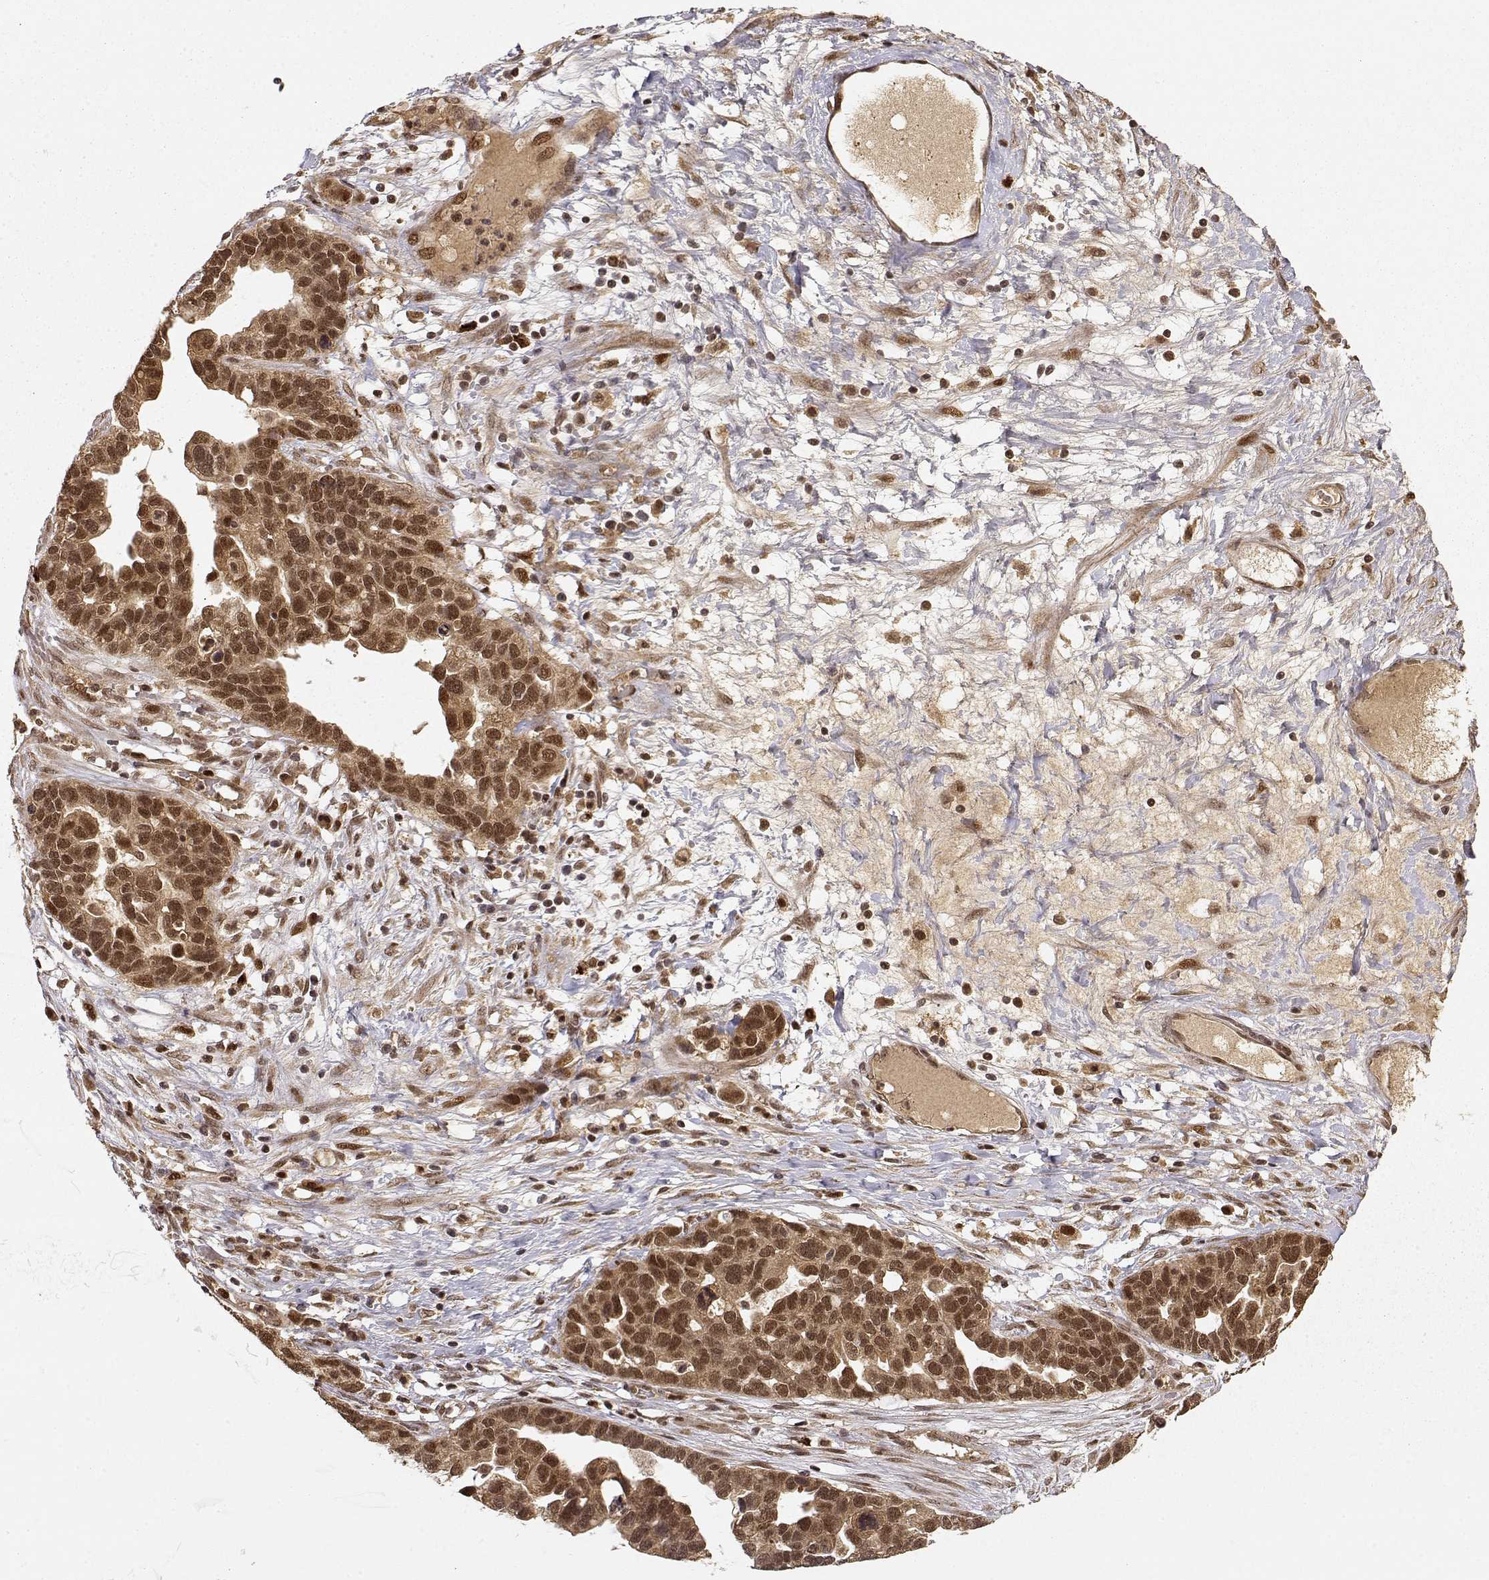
{"staining": {"intensity": "strong", "quantity": ">75%", "location": "cytoplasmic/membranous,nuclear"}, "tissue": "ovarian cancer", "cell_type": "Tumor cells", "image_type": "cancer", "snomed": [{"axis": "morphology", "description": "Cystadenocarcinoma, serous, NOS"}, {"axis": "topography", "description": "Ovary"}], "caption": "Immunohistochemical staining of serous cystadenocarcinoma (ovarian) demonstrates strong cytoplasmic/membranous and nuclear protein expression in about >75% of tumor cells.", "gene": "MAEA", "patient": {"sex": "female", "age": 54}}